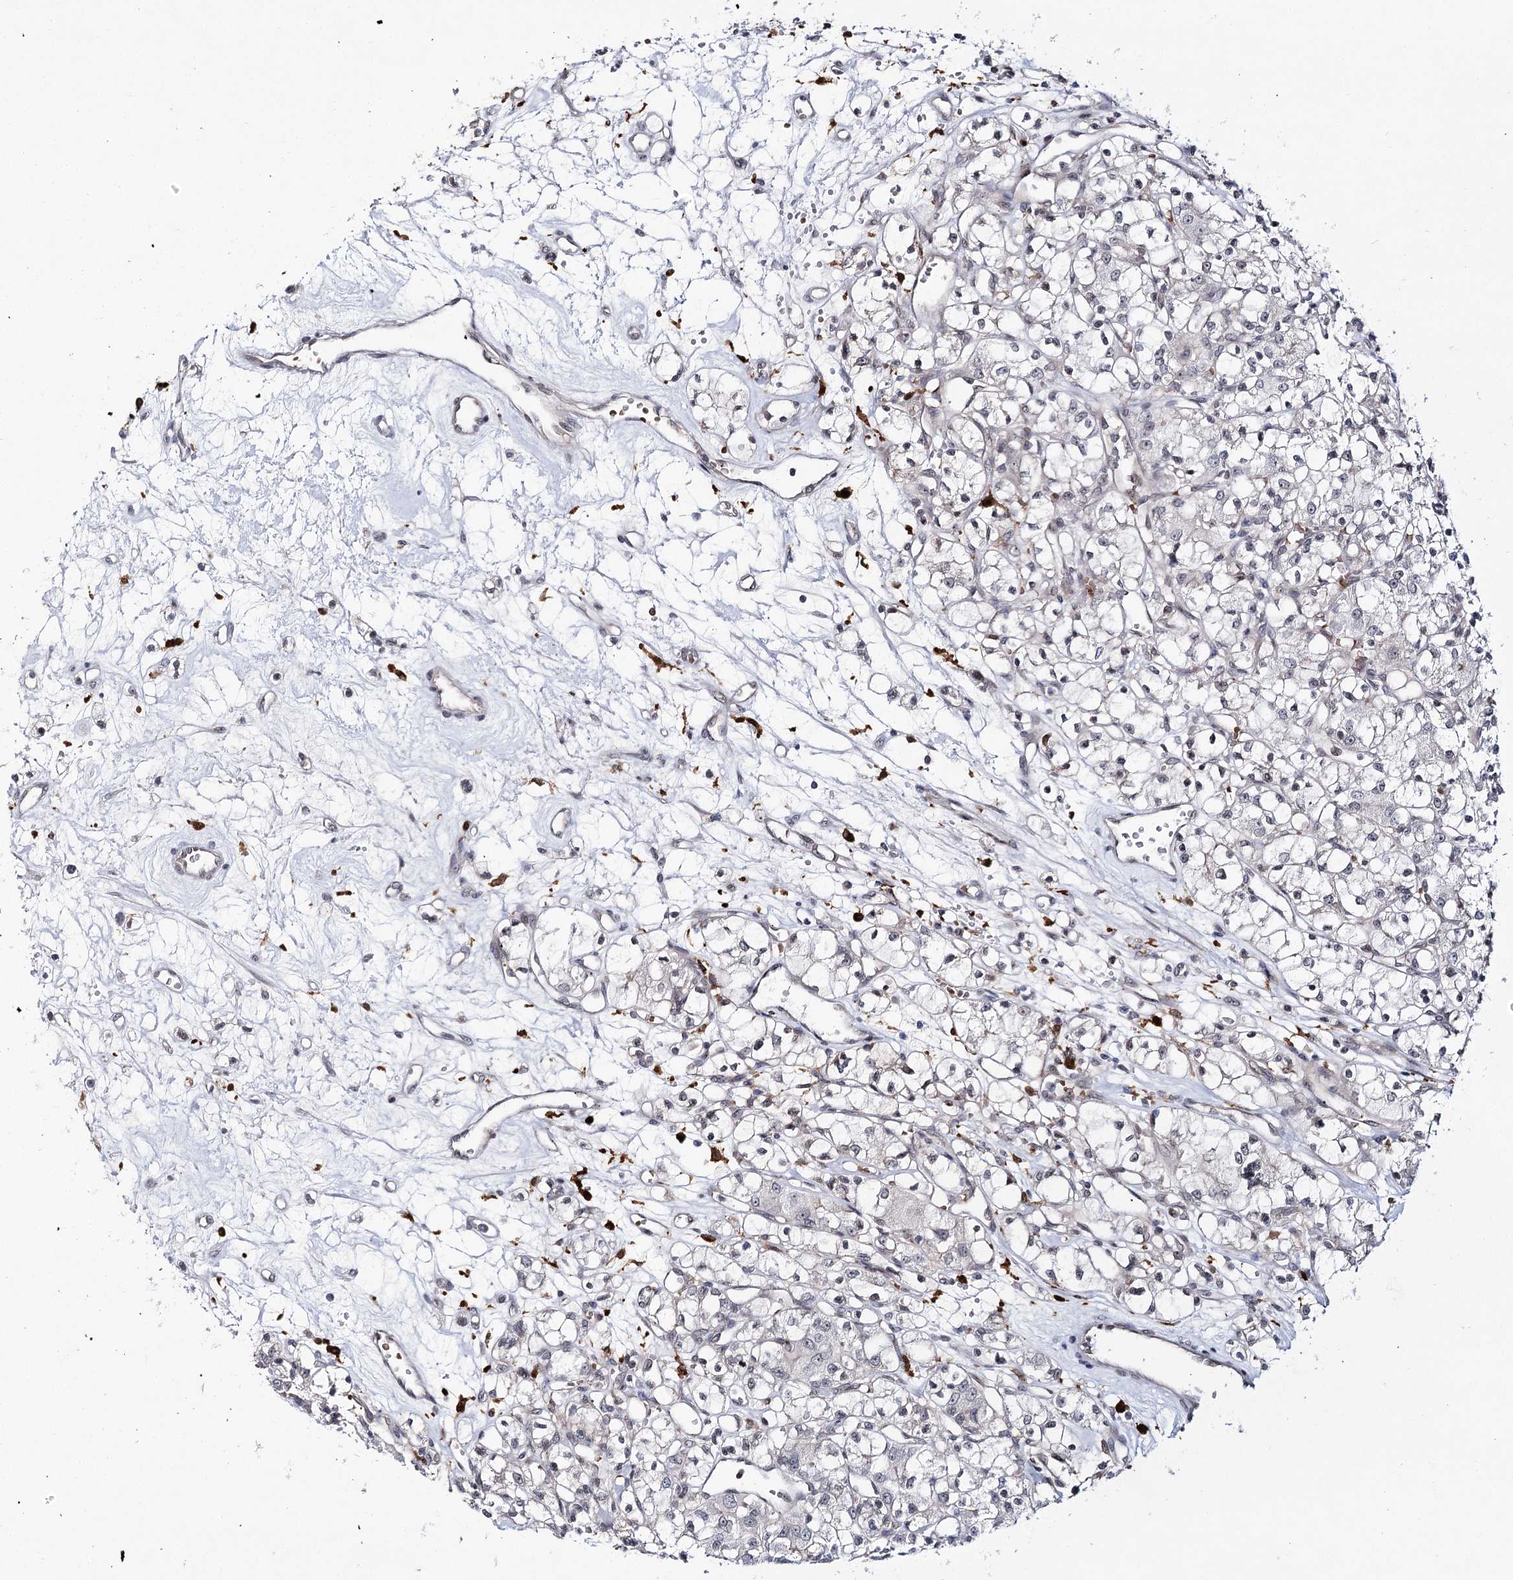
{"staining": {"intensity": "negative", "quantity": "none", "location": "none"}, "tissue": "renal cancer", "cell_type": "Tumor cells", "image_type": "cancer", "snomed": [{"axis": "morphology", "description": "Adenocarcinoma, NOS"}, {"axis": "topography", "description": "Kidney"}], "caption": "High power microscopy histopathology image of an immunohistochemistry photomicrograph of renal cancer (adenocarcinoma), revealing no significant positivity in tumor cells.", "gene": "WDR36", "patient": {"sex": "female", "age": 59}}